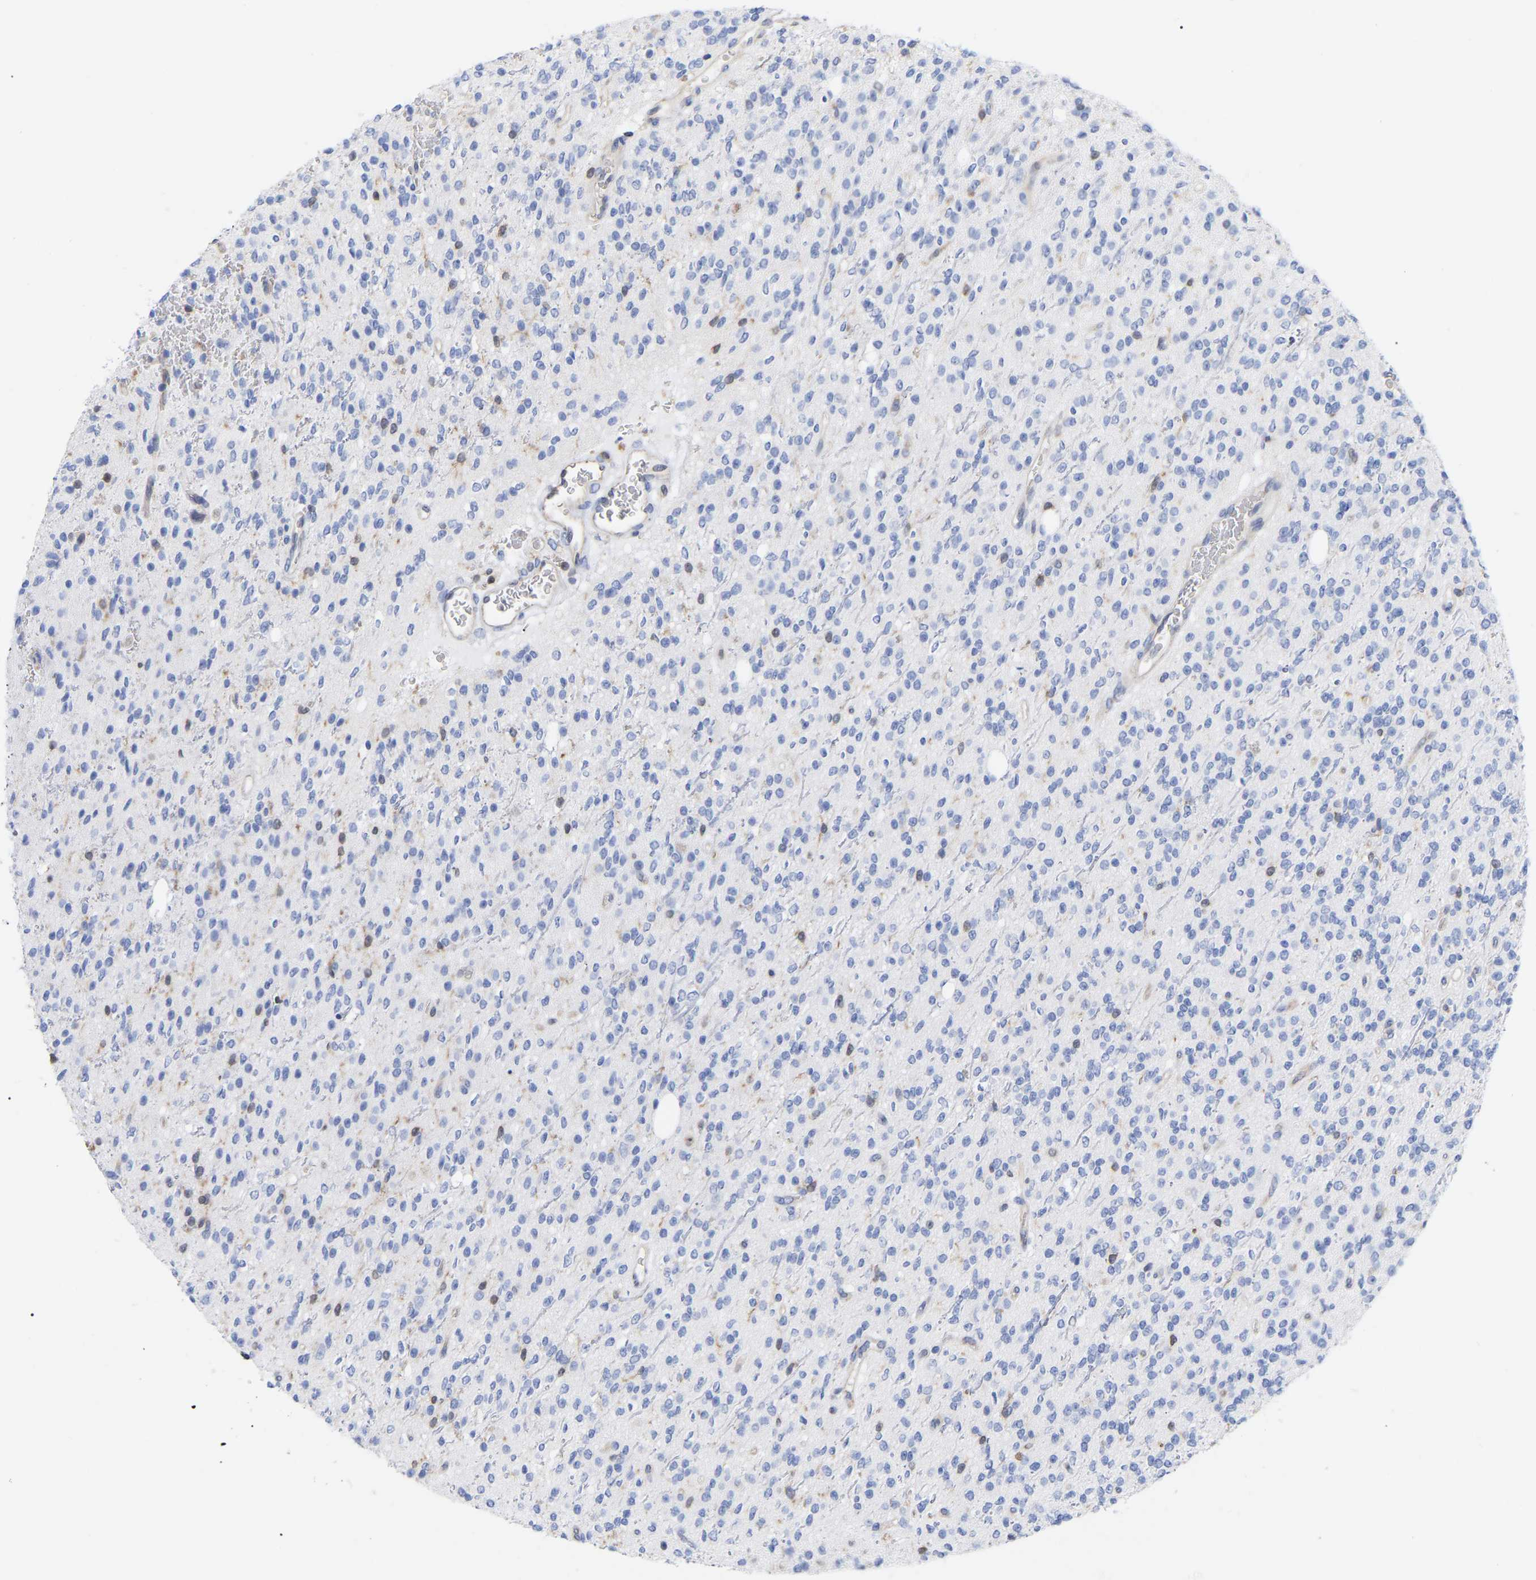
{"staining": {"intensity": "negative", "quantity": "none", "location": "none"}, "tissue": "glioma", "cell_type": "Tumor cells", "image_type": "cancer", "snomed": [{"axis": "morphology", "description": "Glioma, malignant, High grade"}, {"axis": "topography", "description": "Brain"}], "caption": "DAB (3,3'-diaminobenzidine) immunohistochemical staining of glioma displays no significant expression in tumor cells.", "gene": "GIMAP4", "patient": {"sex": "male", "age": 34}}